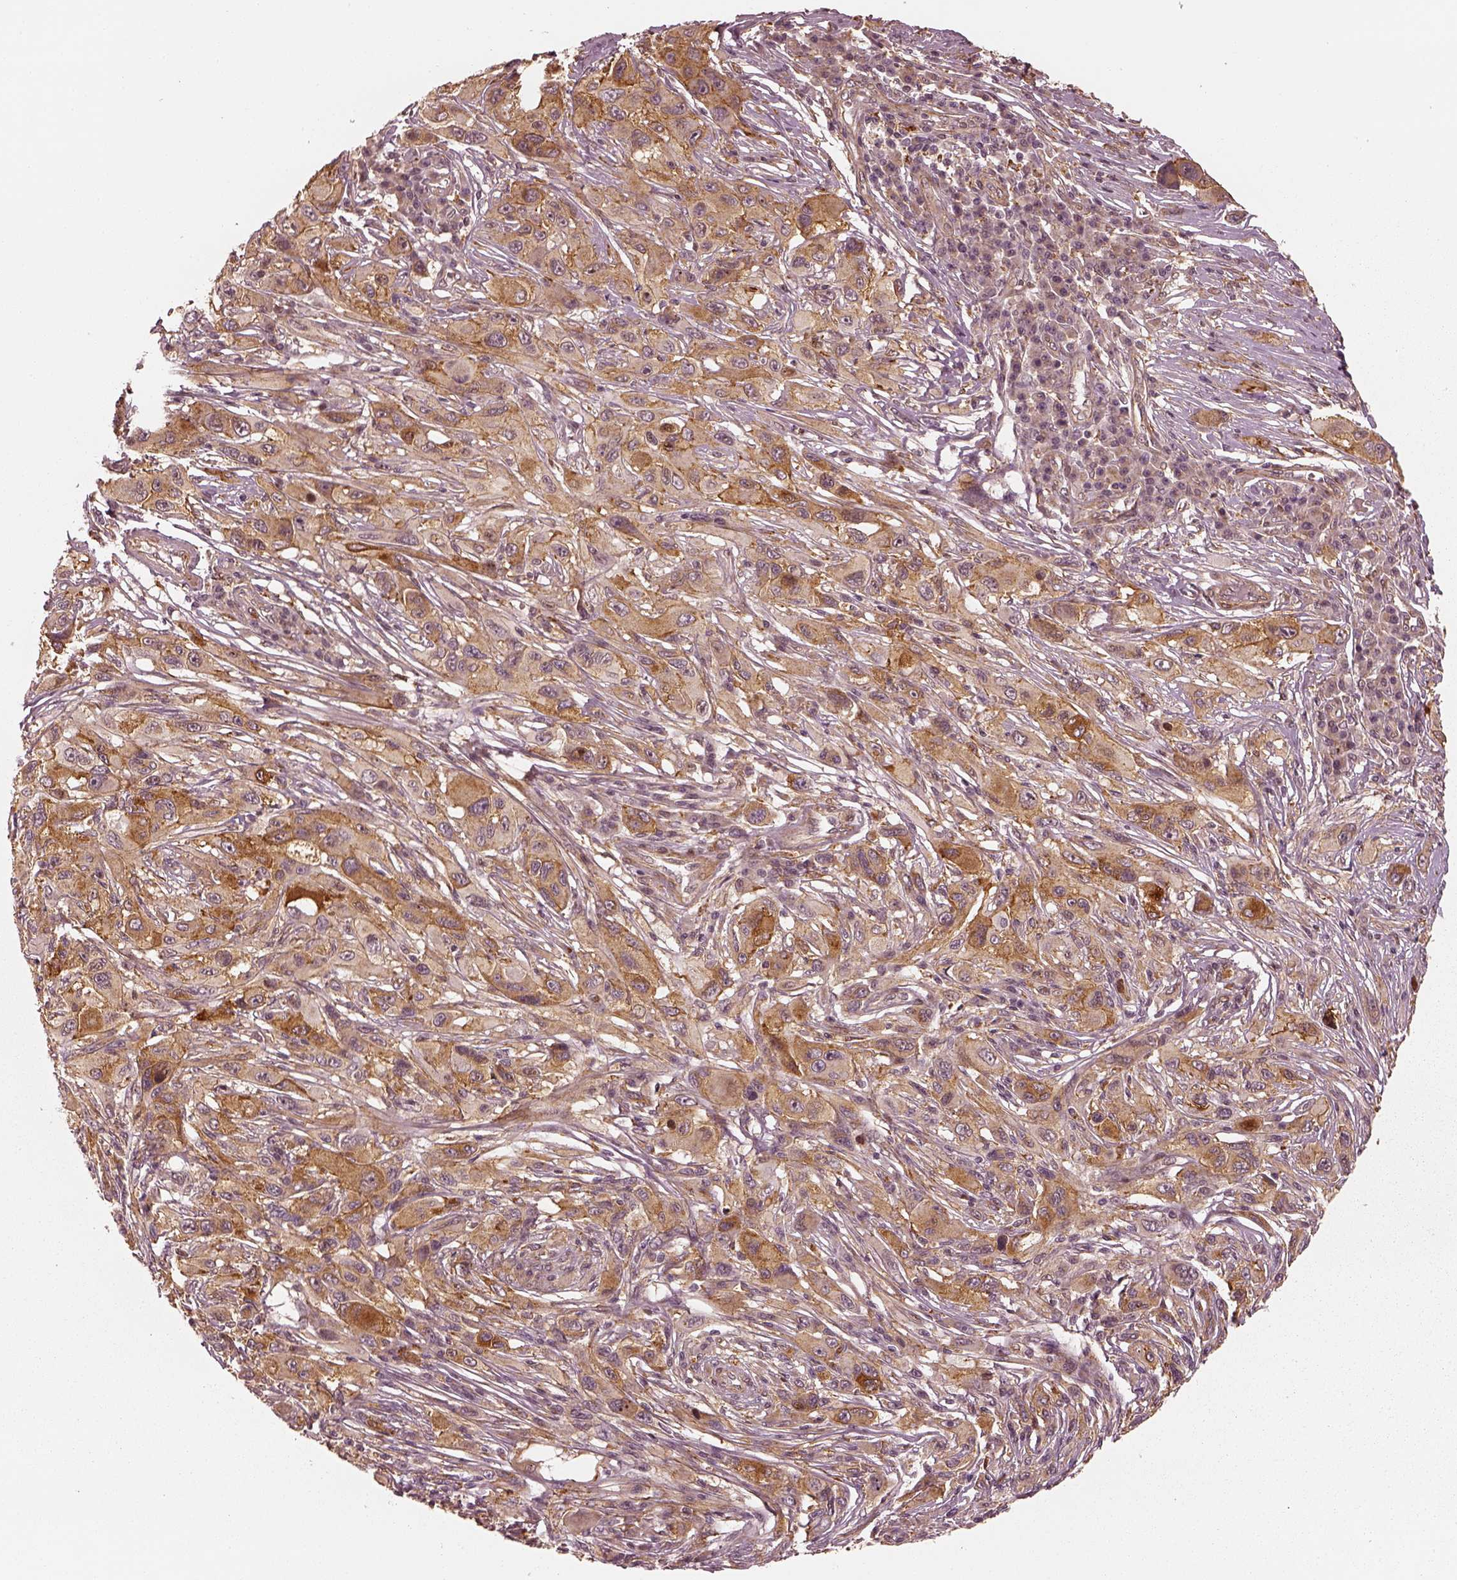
{"staining": {"intensity": "moderate", "quantity": "<25%", "location": "cytoplasmic/membranous"}, "tissue": "melanoma", "cell_type": "Tumor cells", "image_type": "cancer", "snomed": [{"axis": "morphology", "description": "Malignant melanoma, NOS"}, {"axis": "topography", "description": "Skin"}], "caption": "There is low levels of moderate cytoplasmic/membranous expression in tumor cells of malignant melanoma, as demonstrated by immunohistochemical staining (brown color).", "gene": "SLC12A9", "patient": {"sex": "male", "age": 53}}